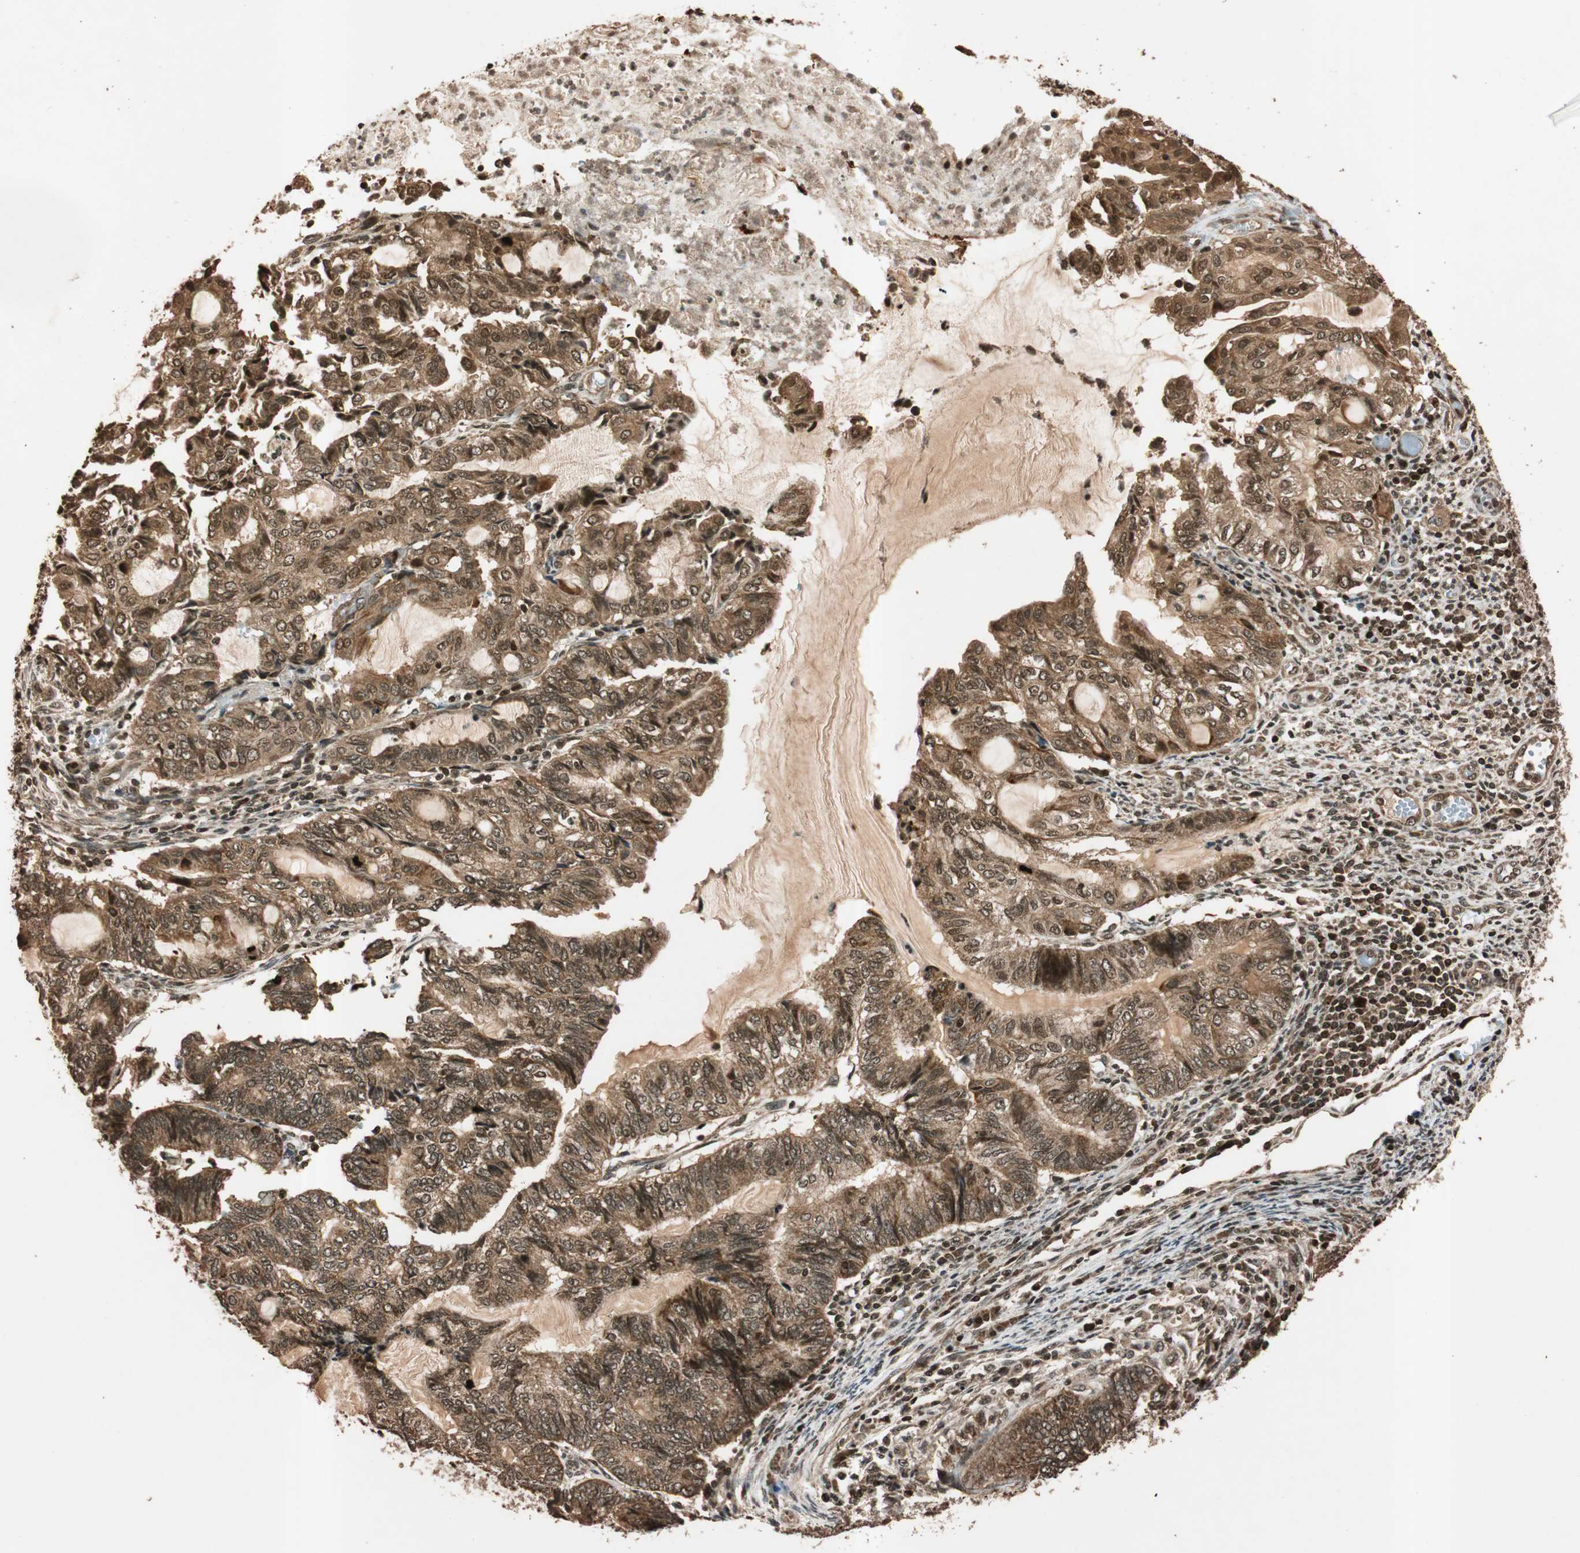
{"staining": {"intensity": "moderate", "quantity": ">75%", "location": "cytoplasmic/membranous,nuclear"}, "tissue": "endometrial cancer", "cell_type": "Tumor cells", "image_type": "cancer", "snomed": [{"axis": "morphology", "description": "Adenocarcinoma, NOS"}, {"axis": "topography", "description": "Uterus"}, {"axis": "topography", "description": "Endometrium"}], "caption": "An image of human adenocarcinoma (endometrial) stained for a protein displays moderate cytoplasmic/membranous and nuclear brown staining in tumor cells. The staining was performed using DAB, with brown indicating positive protein expression. Nuclei are stained blue with hematoxylin.", "gene": "ALKBH5", "patient": {"sex": "female", "age": 70}}